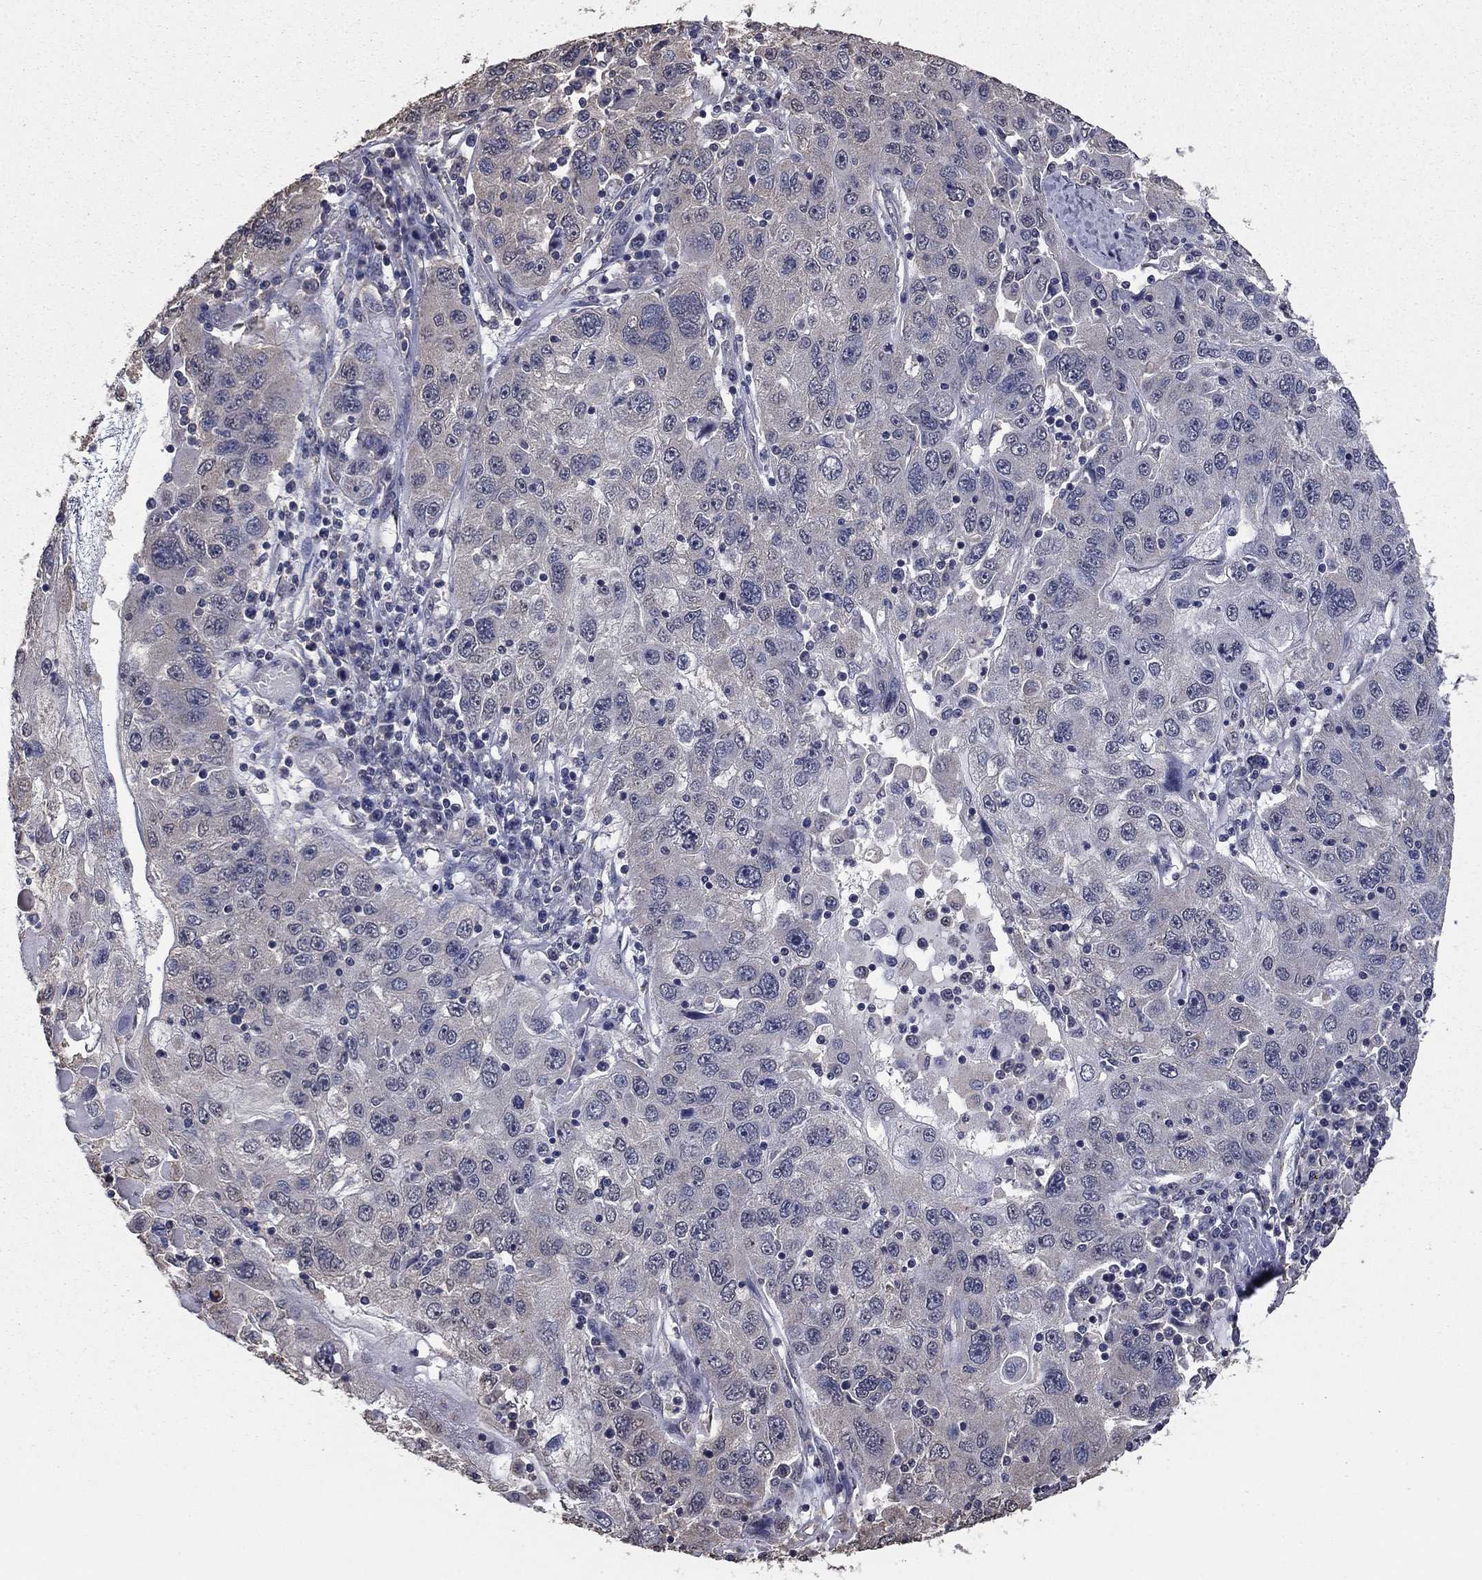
{"staining": {"intensity": "negative", "quantity": "none", "location": "none"}, "tissue": "stomach cancer", "cell_type": "Tumor cells", "image_type": "cancer", "snomed": [{"axis": "morphology", "description": "Adenocarcinoma, NOS"}, {"axis": "topography", "description": "Stomach"}], "caption": "Adenocarcinoma (stomach) stained for a protein using immunohistochemistry displays no expression tumor cells.", "gene": "MFAP3L", "patient": {"sex": "male", "age": 56}}